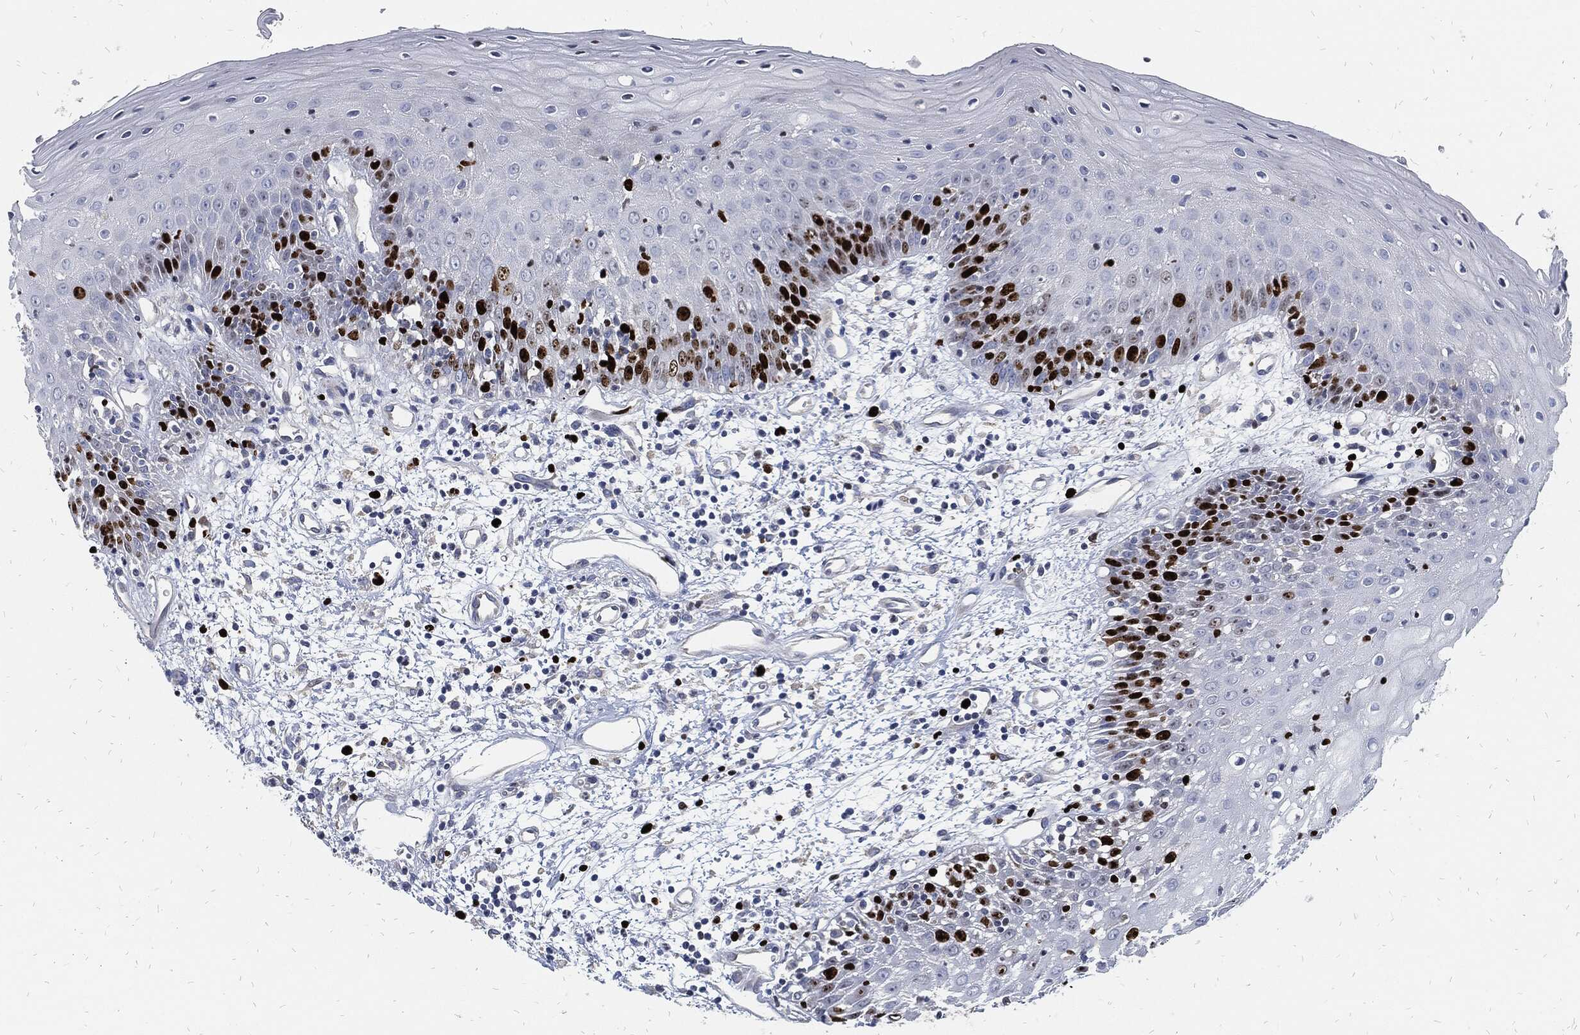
{"staining": {"intensity": "strong", "quantity": "<25%", "location": "nuclear"}, "tissue": "oral mucosa", "cell_type": "Squamous epithelial cells", "image_type": "normal", "snomed": [{"axis": "morphology", "description": "Normal tissue, NOS"}, {"axis": "morphology", "description": "Squamous cell carcinoma, NOS"}, {"axis": "topography", "description": "Skeletal muscle"}, {"axis": "topography", "description": "Oral tissue"}, {"axis": "topography", "description": "Head-Neck"}], "caption": "Immunohistochemistry (IHC) histopathology image of unremarkable oral mucosa stained for a protein (brown), which exhibits medium levels of strong nuclear positivity in approximately <25% of squamous epithelial cells.", "gene": "MKI67", "patient": {"sex": "female", "age": 84}}